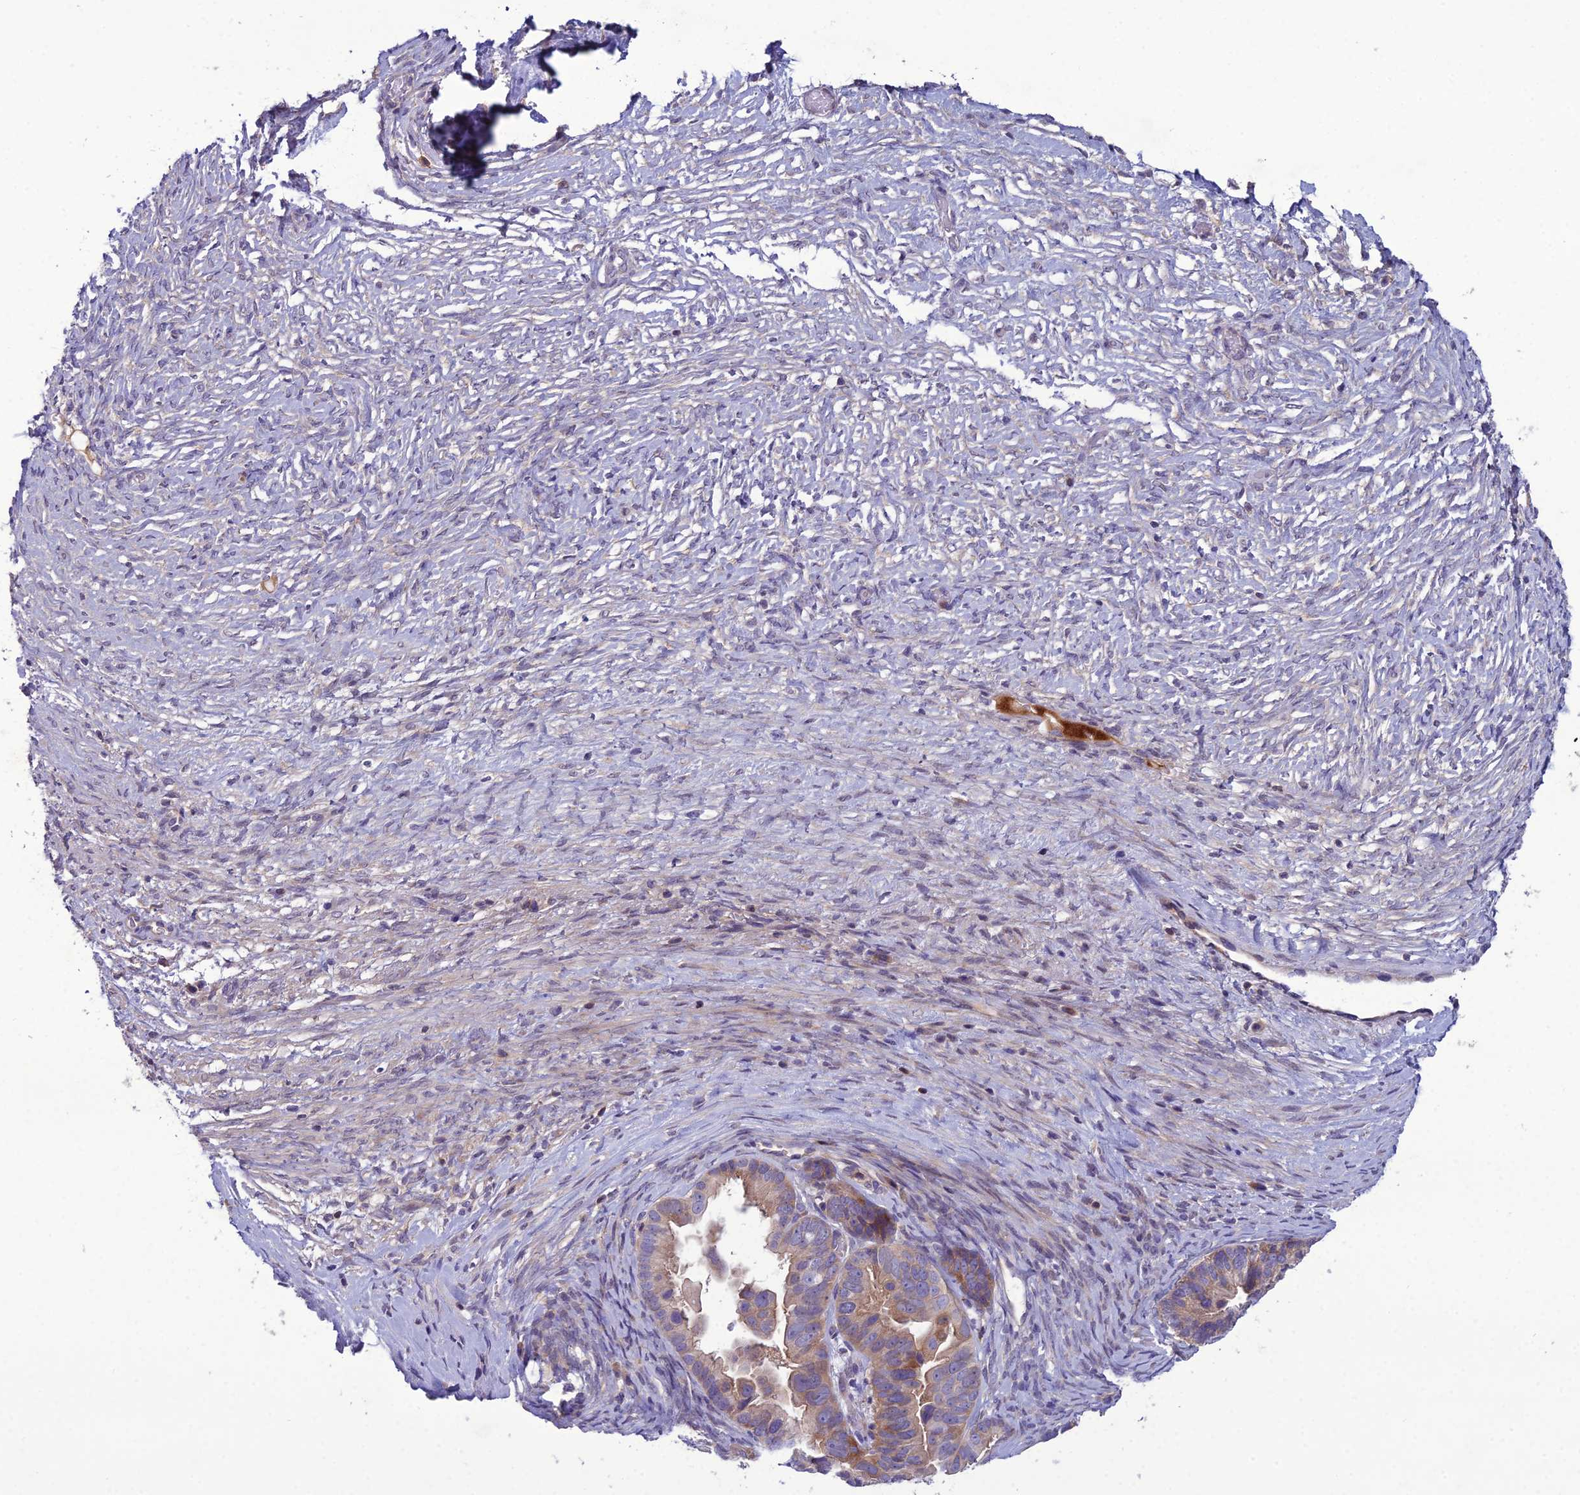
{"staining": {"intensity": "moderate", "quantity": "<25%", "location": "cytoplasmic/membranous"}, "tissue": "ovarian cancer", "cell_type": "Tumor cells", "image_type": "cancer", "snomed": [{"axis": "morphology", "description": "Cystadenocarcinoma, serous, NOS"}, {"axis": "topography", "description": "Ovary"}], "caption": "Immunohistochemical staining of human serous cystadenocarcinoma (ovarian) shows moderate cytoplasmic/membranous protein expression in about <25% of tumor cells. (DAB IHC with brightfield microscopy, high magnification).", "gene": "GDF6", "patient": {"sex": "female", "age": 56}}